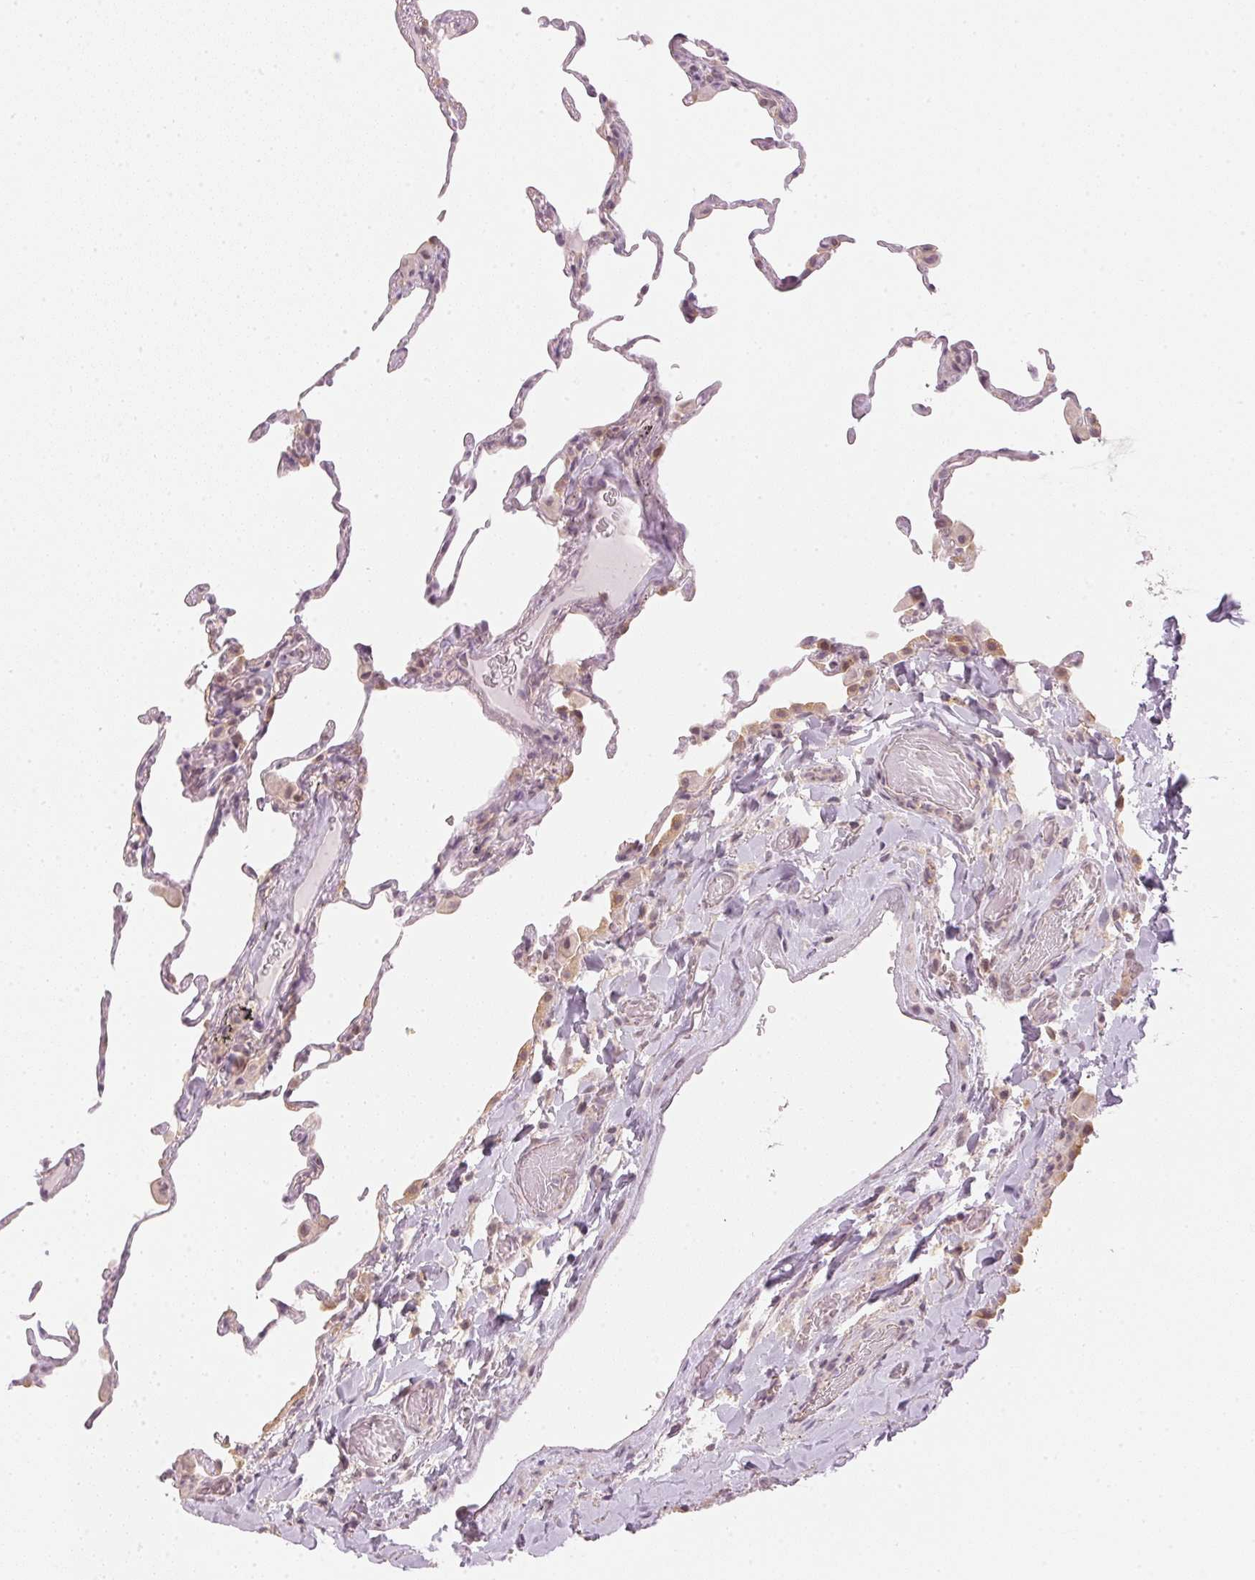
{"staining": {"intensity": "weak", "quantity": "<25%", "location": "cytoplasmic/membranous"}, "tissue": "lung", "cell_type": "Alveolar cells", "image_type": "normal", "snomed": [{"axis": "morphology", "description": "Normal tissue, NOS"}, {"axis": "topography", "description": "Lung"}], "caption": "Protein analysis of benign lung shows no significant expression in alveolar cells.", "gene": "KPRP", "patient": {"sex": "female", "age": 57}}